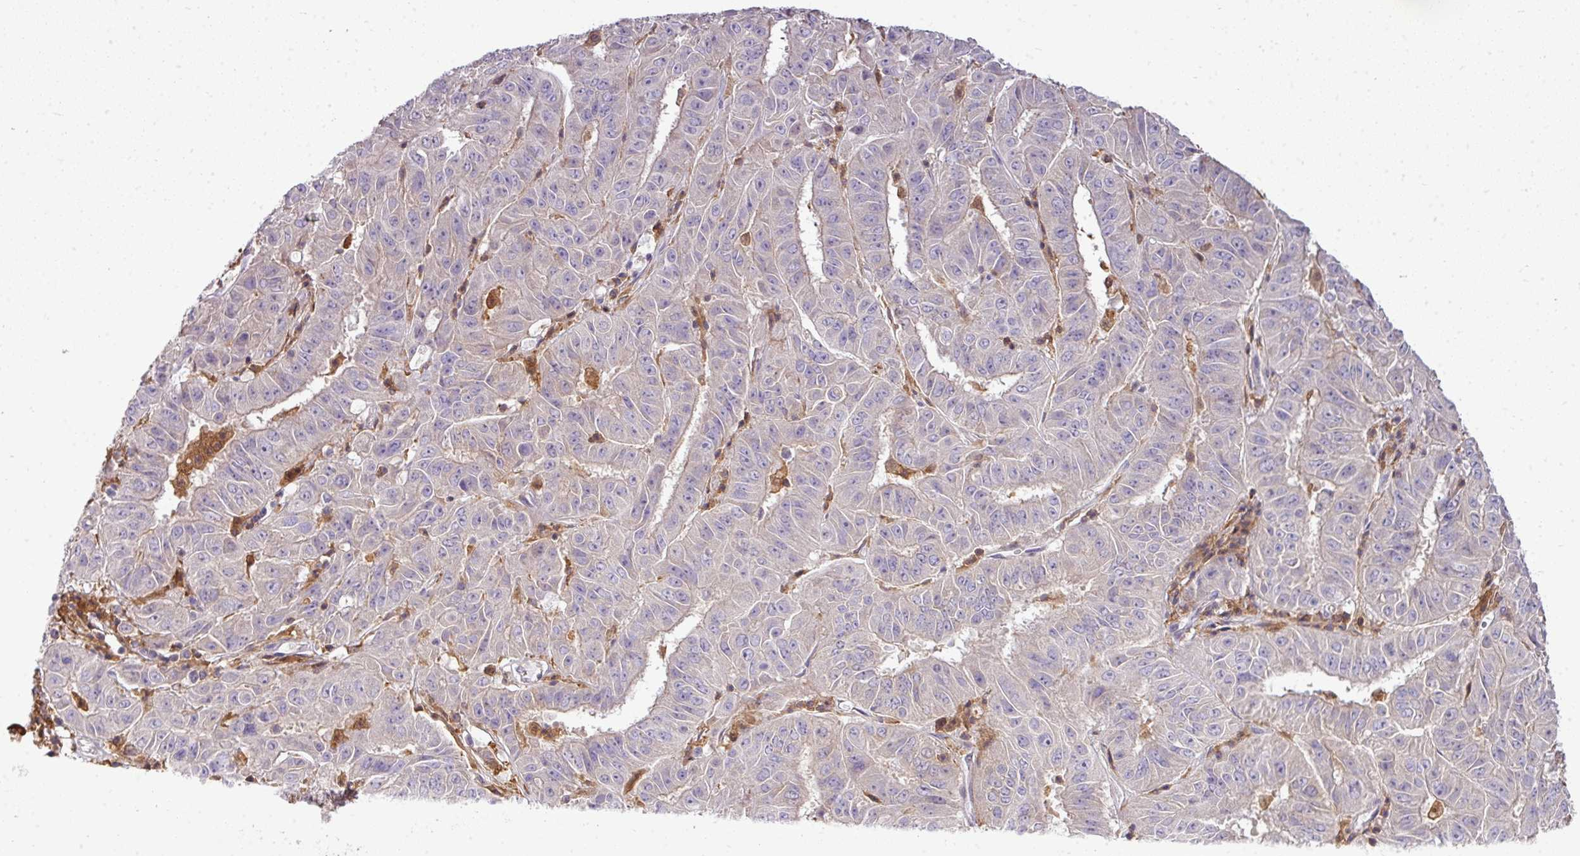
{"staining": {"intensity": "negative", "quantity": "none", "location": "none"}, "tissue": "pancreatic cancer", "cell_type": "Tumor cells", "image_type": "cancer", "snomed": [{"axis": "morphology", "description": "Adenocarcinoma, NOS"}, {"axis": "topography", "description": "Pancreas"}], "caption": "Protein analysis of pancreatic cancer demonstrates no significant expression in tumor cells.", "gene": "STAT5A", "patient": {"sex": "male", "age": 63}}